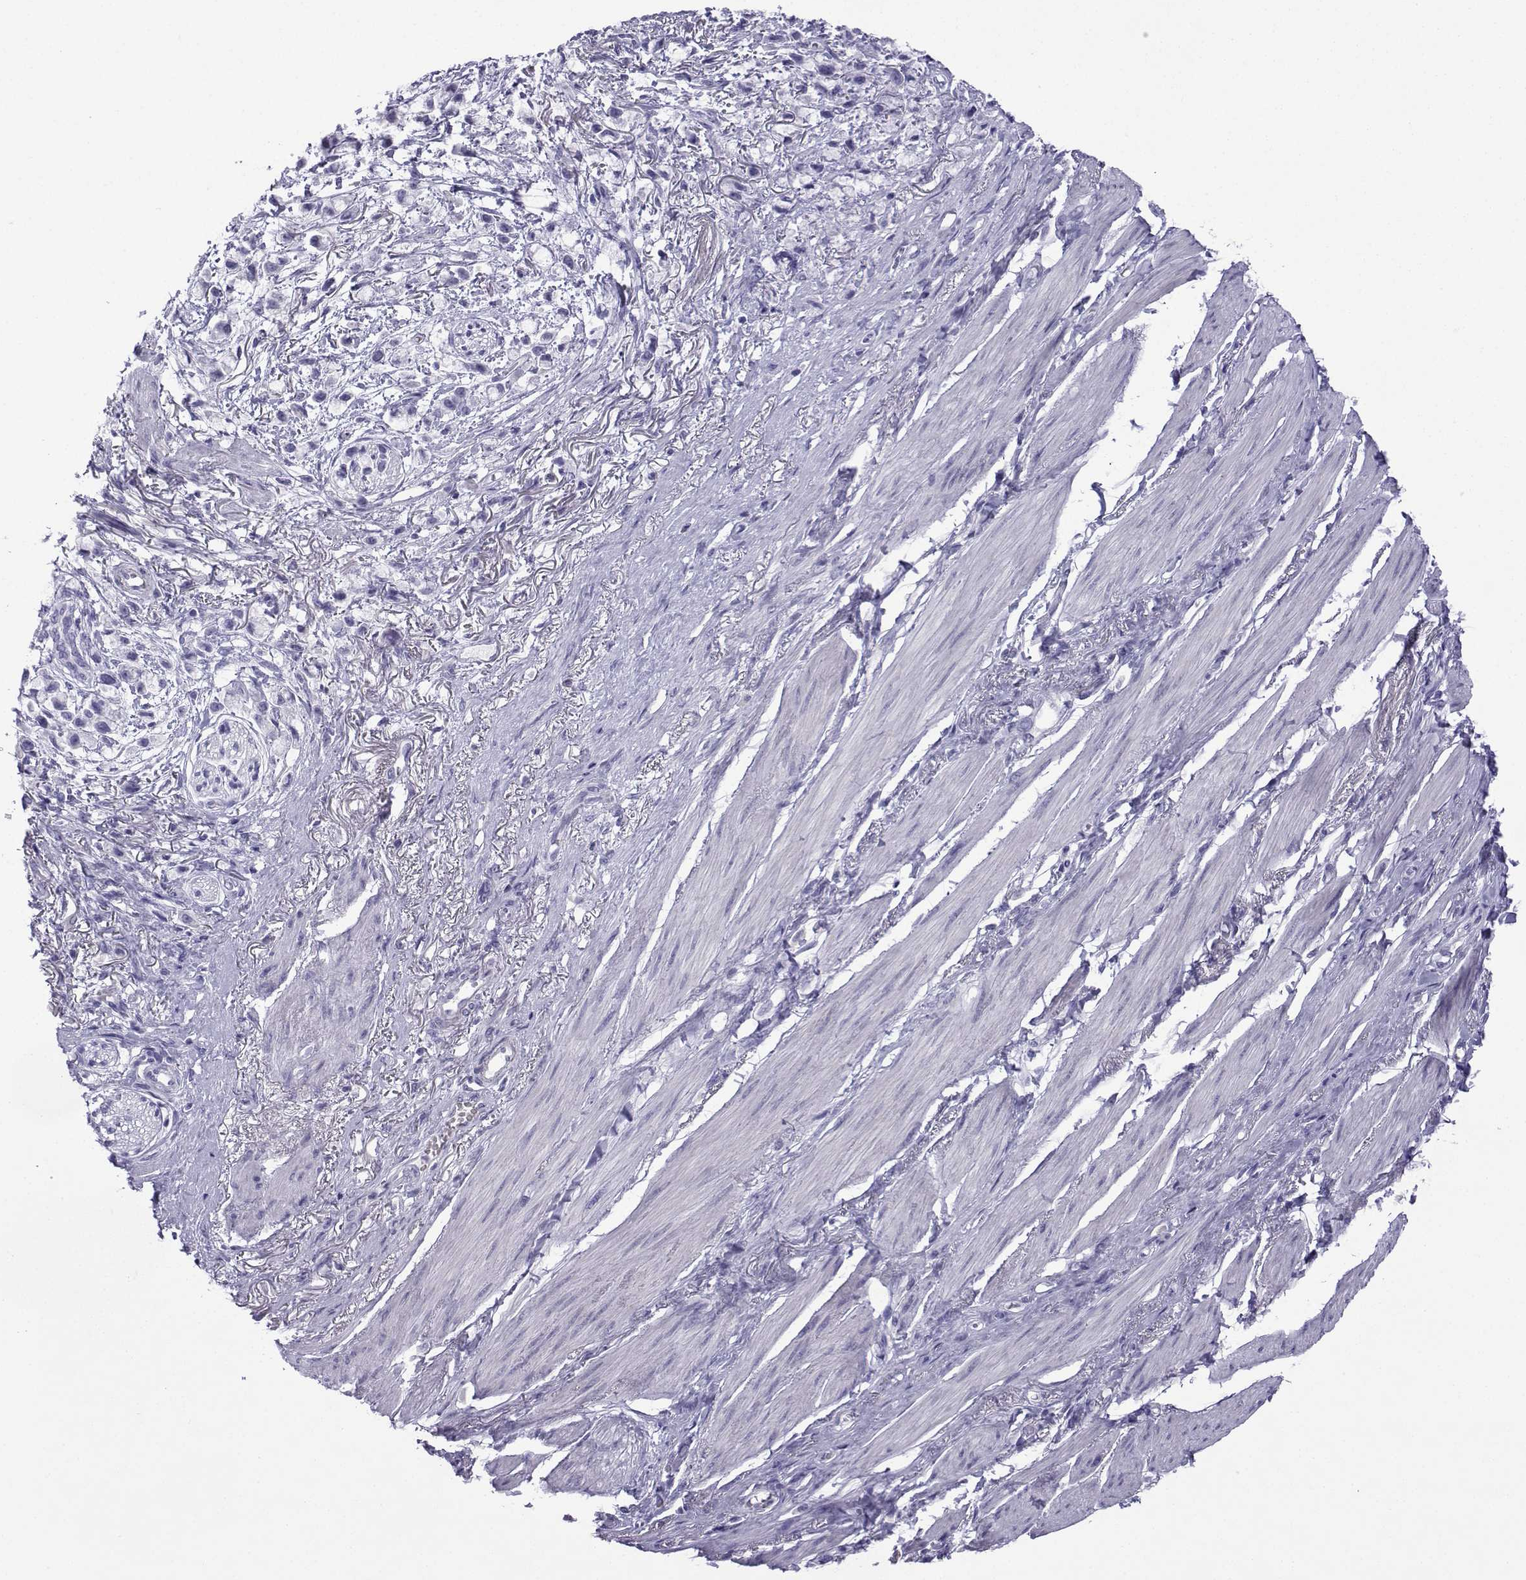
{"staining": {"intensity": "negative", "quantity": "none", "location": "none"}, "tissue": "stomach cancer", "cell_type": "Tumor cells", "image_type": "cancer", "snomed": [{"axis": "morphology", "description": "Adenocarcinoma, NOS"}, {"axis": "topography", "description": "Stomach"}], "caption": "Human stomach adenocarcinoma stained for a protein using IHC exhibits no expression in tumor cells.", "gene": "TRIM46", "patient": {"sex": "female", "age": 81}}